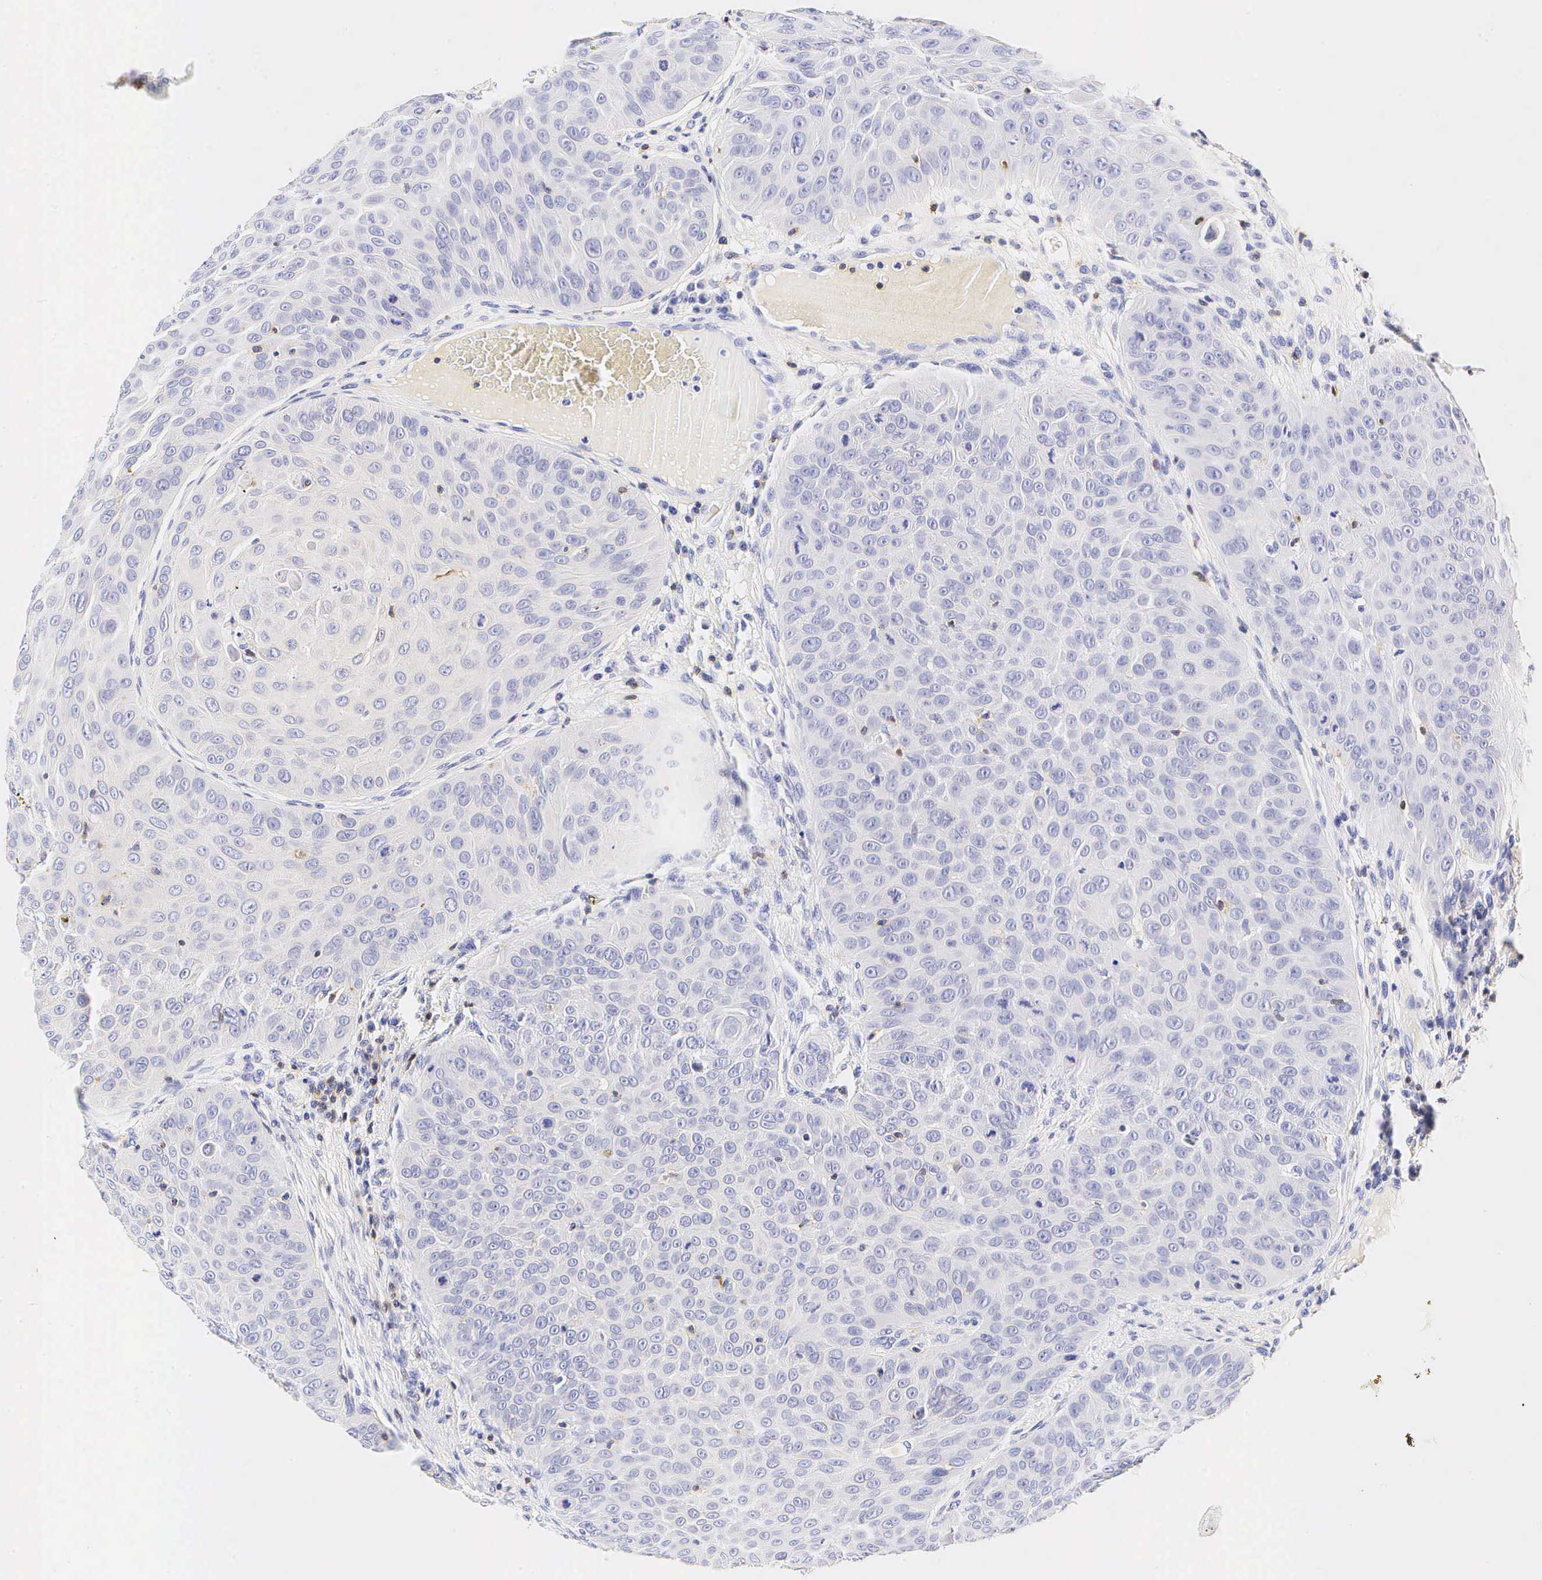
{"staining": {"intensity": "negative", "quantity": "none", "location": "none"}, "tissue": "skin cancer", "cell_type": "Tumor cells", "image_type": "cancer", "snomed": [{"axis": "morphology", "description": "Squamous cell carcinoma, NOS"}, {"axis": "topography", "description": "Skin"}], "caption": "Tumor cells show no significant protein expression in skin cancer (squamous cell carcinoma).", "gene": "CD3E", "patient": {"sex": "male", "age": 82}}